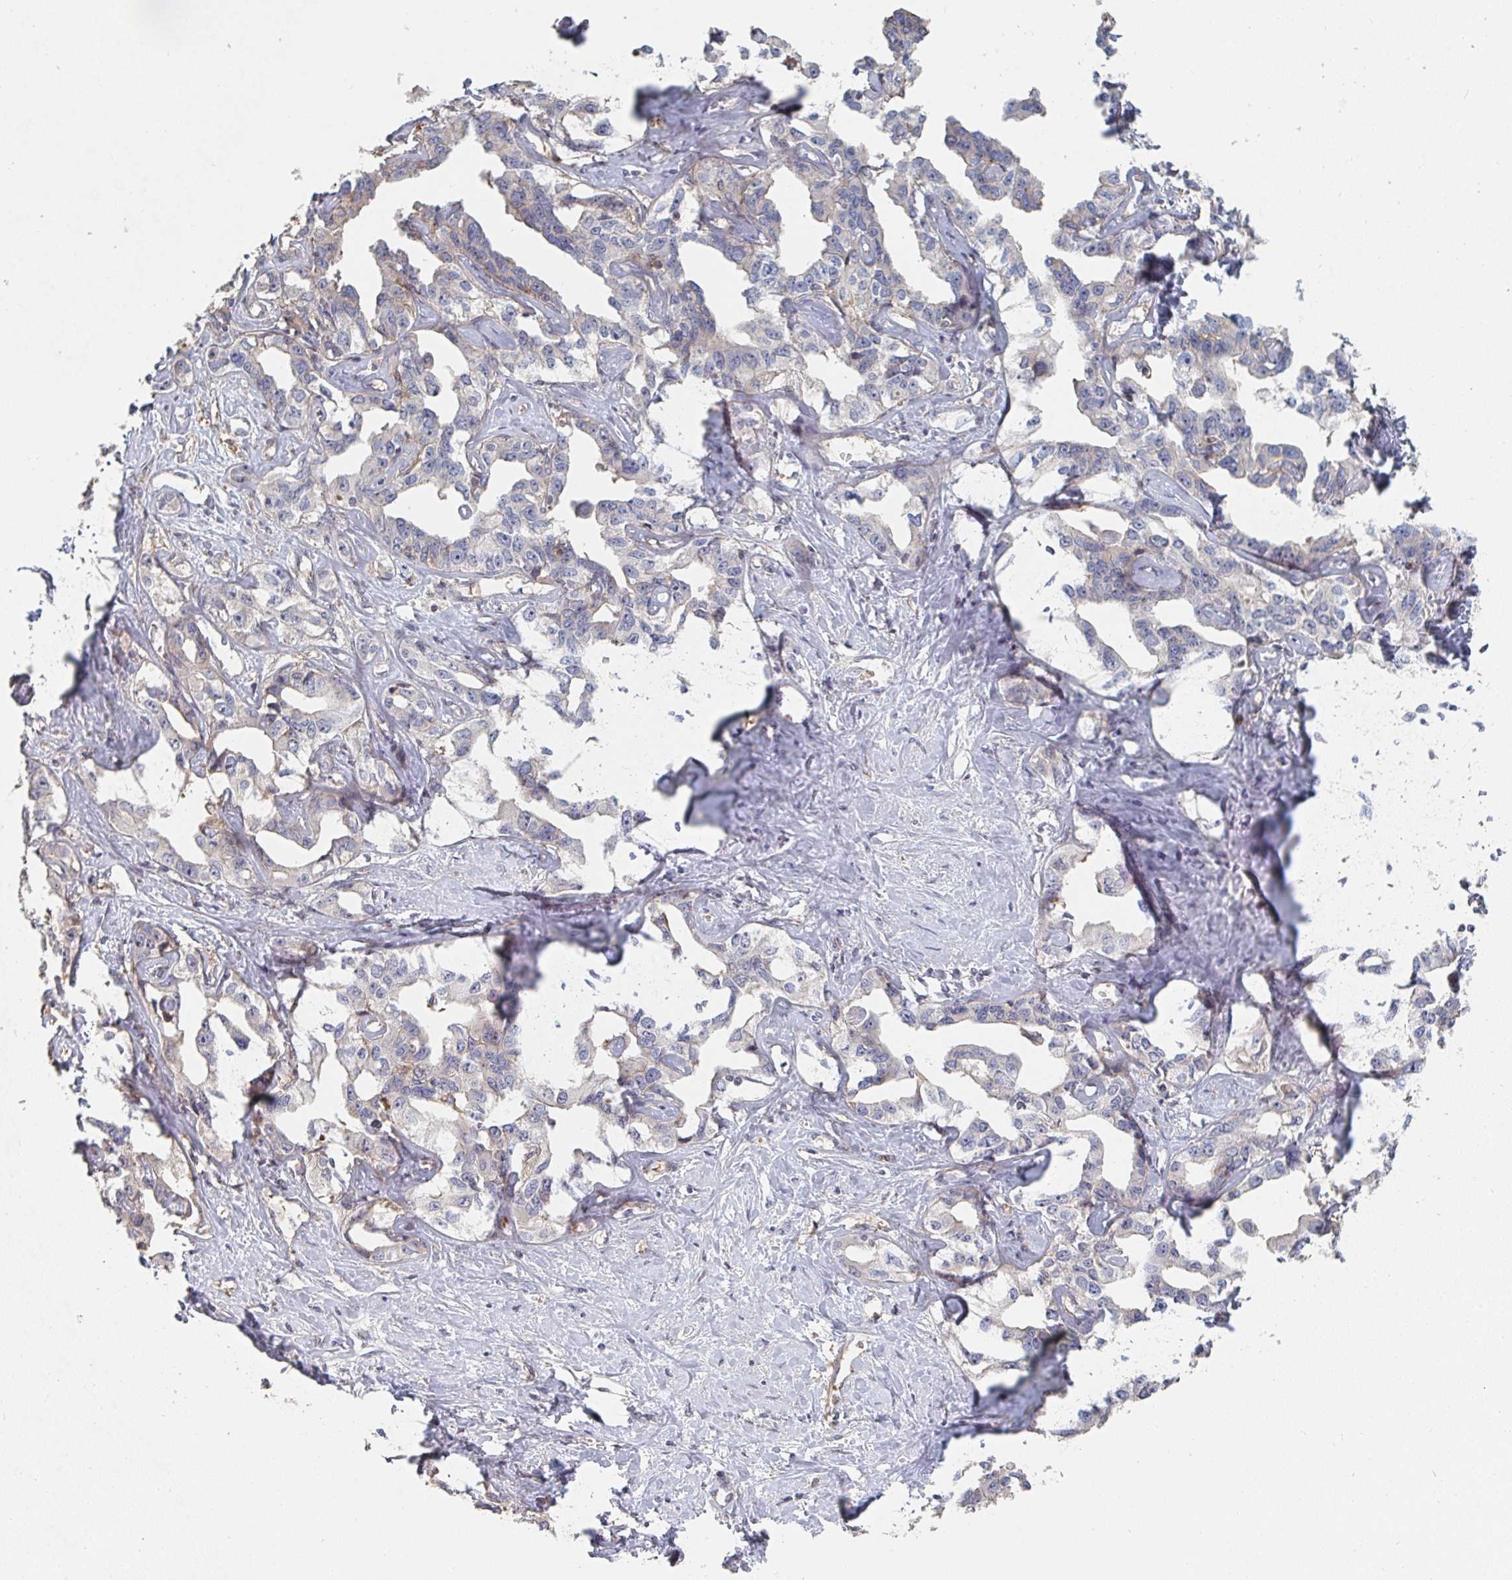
{"staining": {"intensity": "negative", "quantity": "none", "location": "none"}, "tissue": "liver cancer", "cell_type": "Tumor cells", "image_type": "cancer", "snomed": [{"axis": "morphology", "description": "Cholangiocarcinoma"}, {"axis": "topography", "description": "Liver"}], "caption": "Tumor cells show no significant protein expression in liver cancer (cholangiocarcinoma).", "gene": "PTEN", "patient": {"sex": "male", "age": 59}}